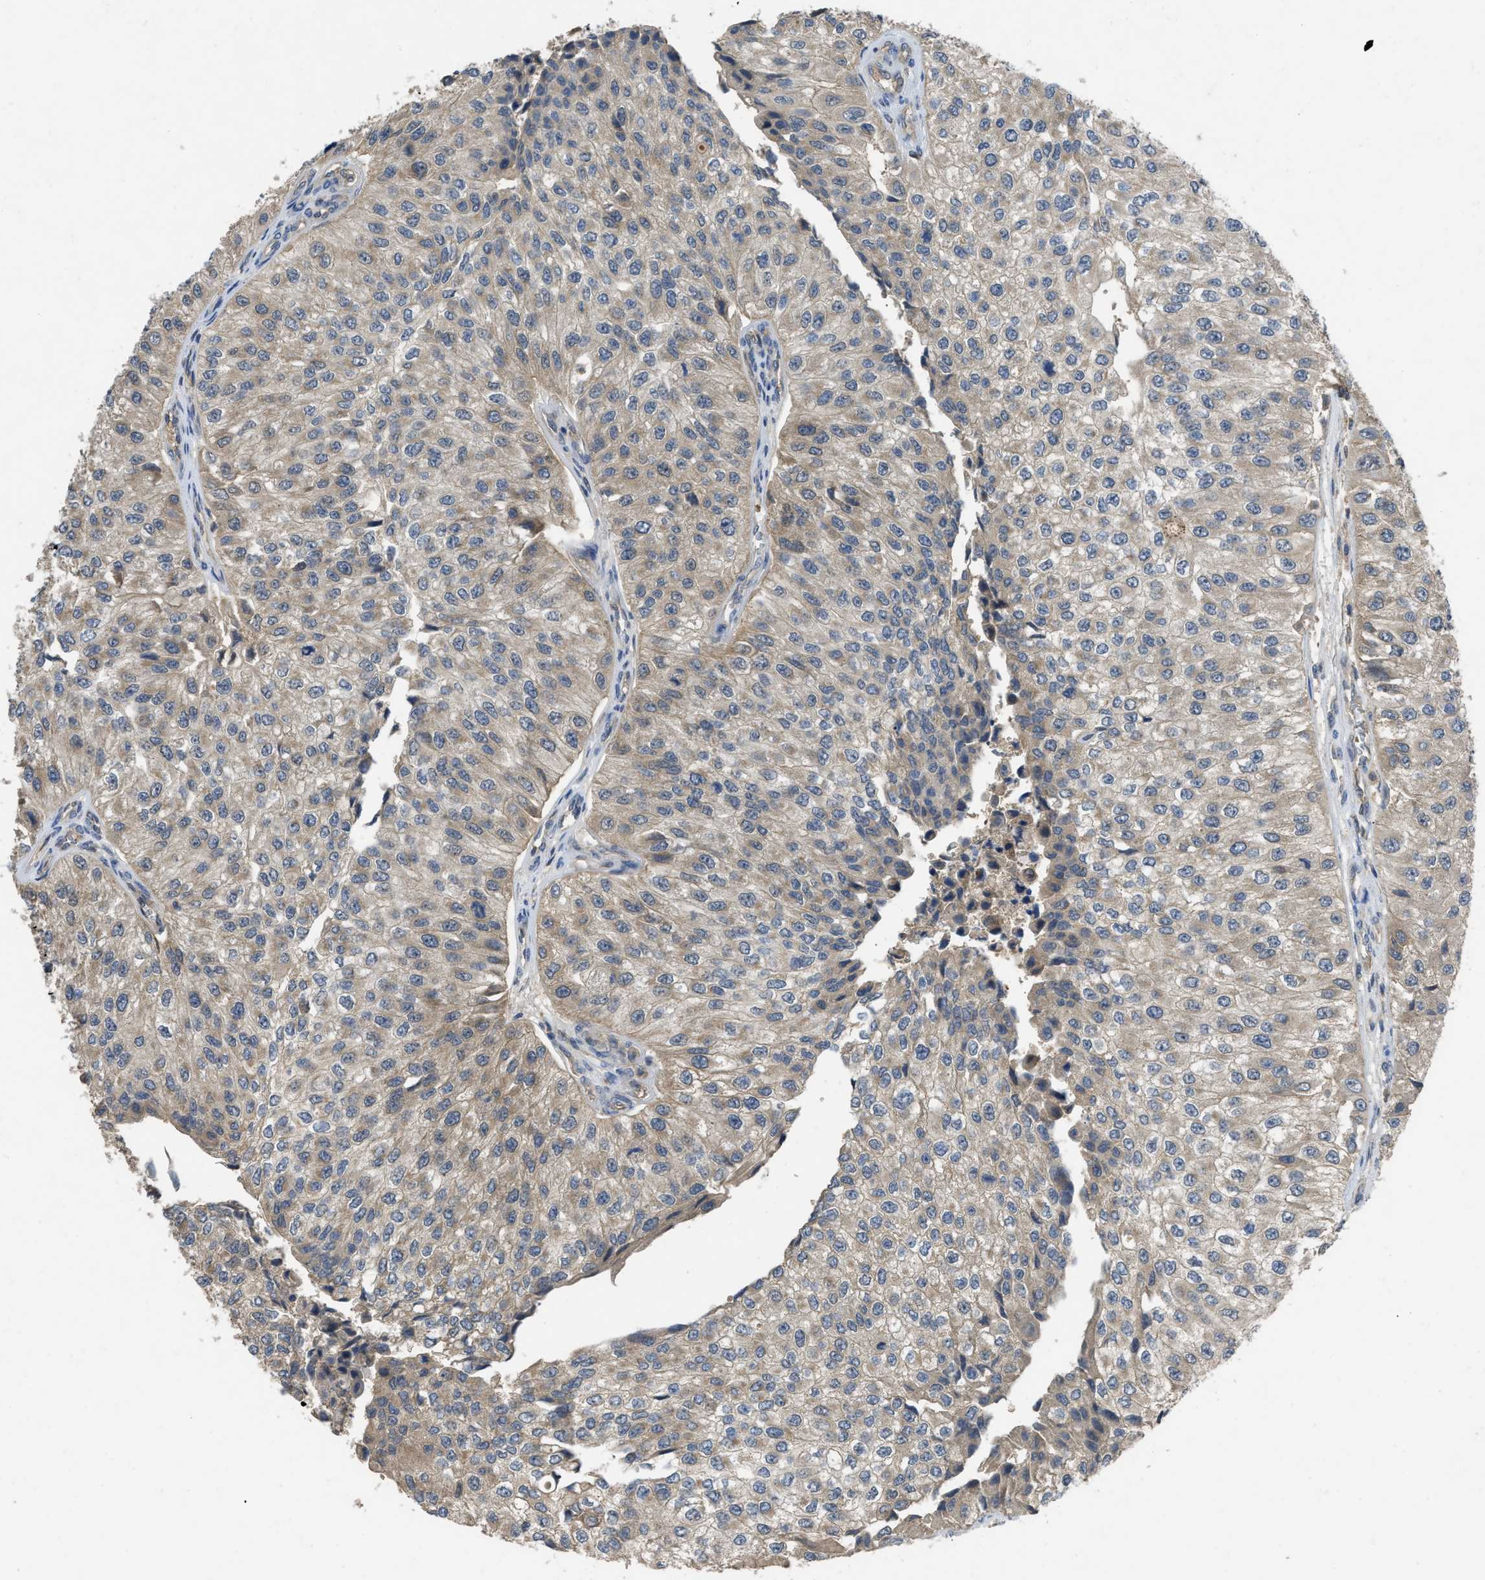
{"staining": {"intensity": "weak", "quantity": "25%-75%", "location": "cytoplasmic/membranous"}, "tissue": "urothelial cancer", "cell_type": "Tumor cells", "image_type": "cancer", "snomed": [{"axis": "morphology", "description": "Urothelial carcinoma, High grade"}, {"axis": "topography", "description": "Kidney"}, {"axis": "topography", "description": "Urinary bladder"}], "caption": "Human urothelial cancer stained with a protein marker shows weak staining in tumor cells.", "gene": "PPP3CA", "patient": {"sex": "male", "age": 77}}